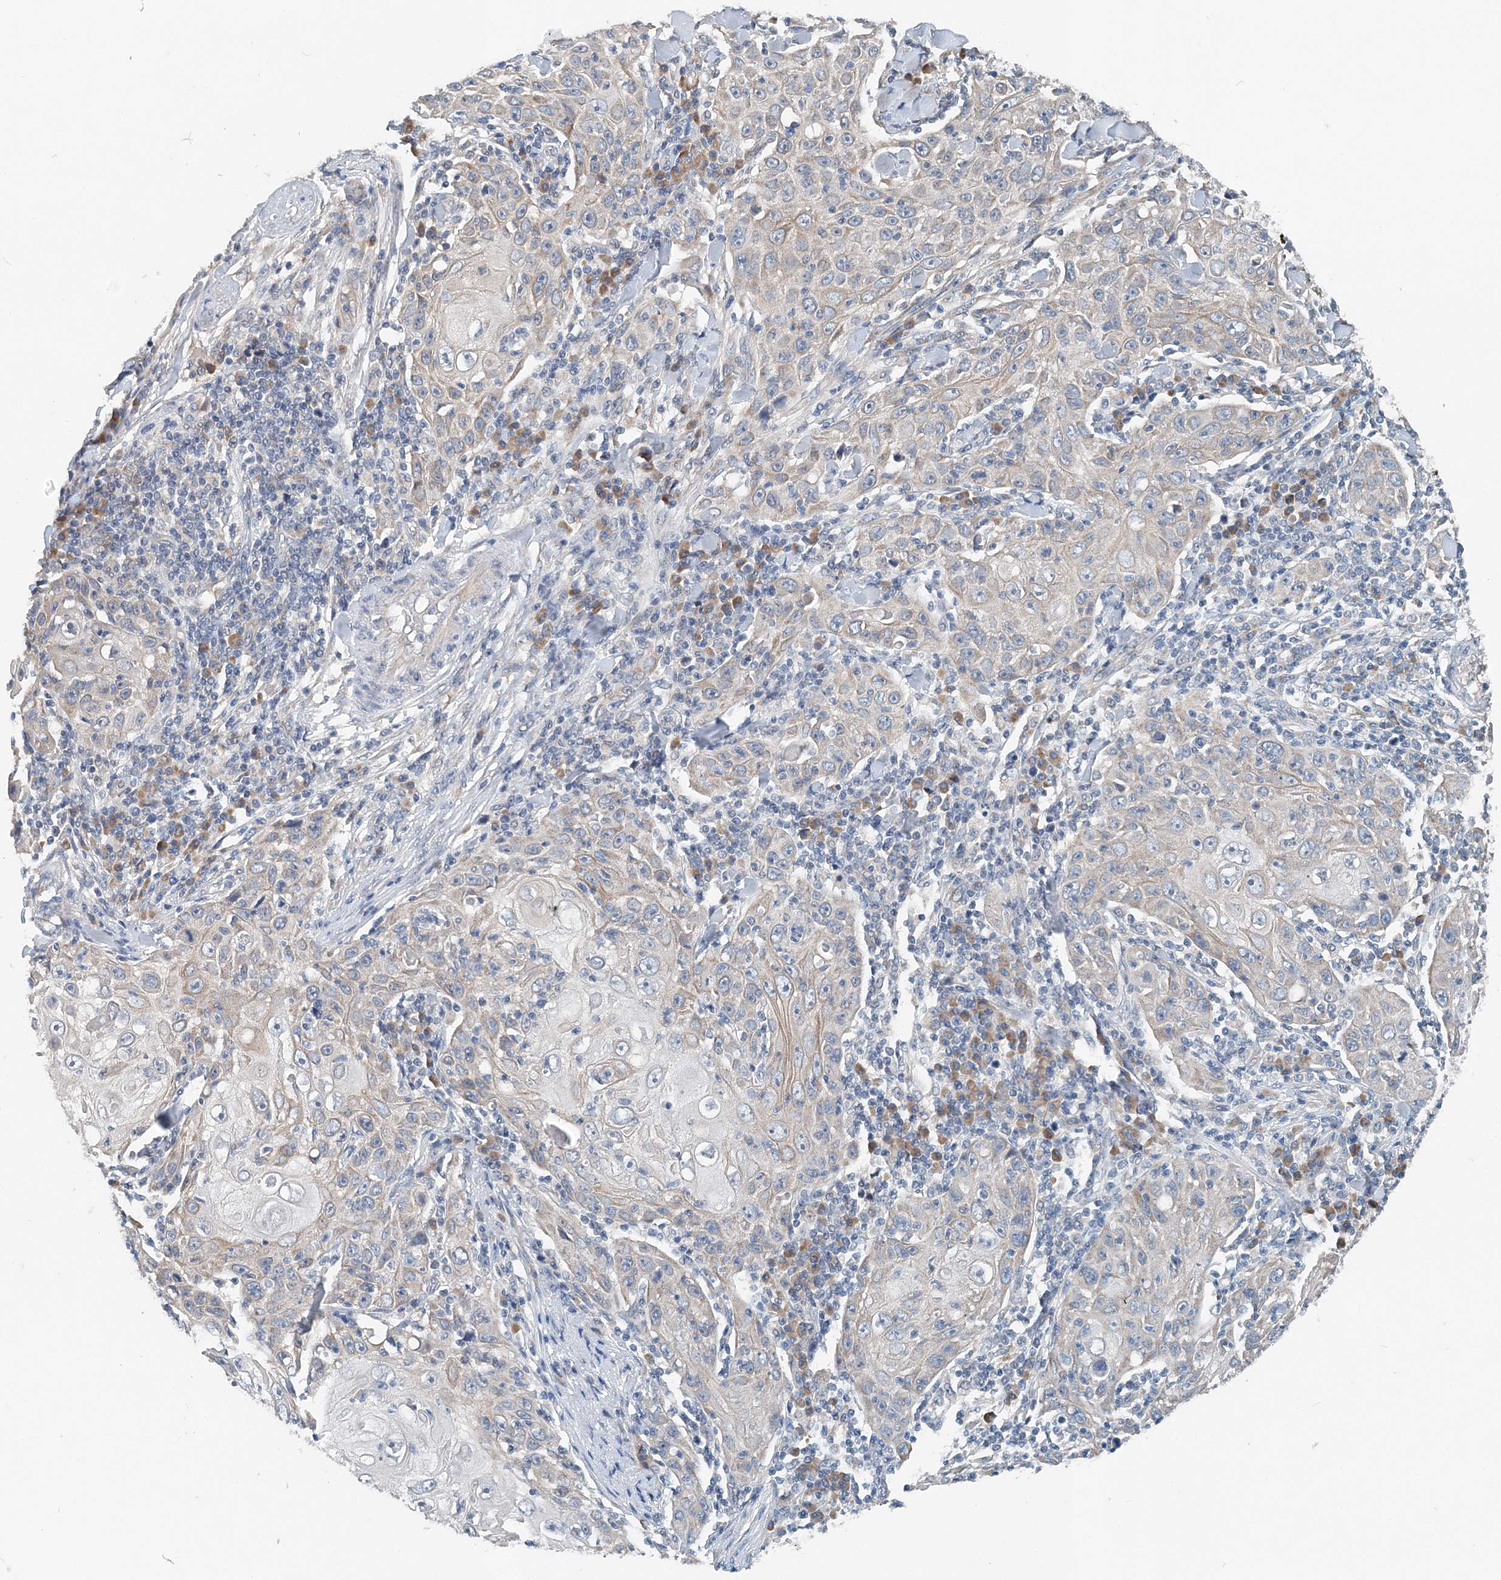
{"staining": {"intensity": "negative", "quantity": "none", "location": "none"}, "tissue": "skin cancer", "cell_type": "Tumor cells", "image_type": "cancer", "snomed": [{"axis": "morphology", "description": "Squamous cell carcinoma, NOS"}, {"axis": "topography", "description": "Skin"}], "caption": "Immunohistochemical staining of human squamous cell carcinoma (skin) demonstrates no significant staining in tumor cells. (Stains: DAB immunohistochemistry with hematoxylin counter stain, Microscopy: brightfield microscopy at high magnification).", "gene": "EEF1A2", "patient": {"sex": "female", "age": 88}}